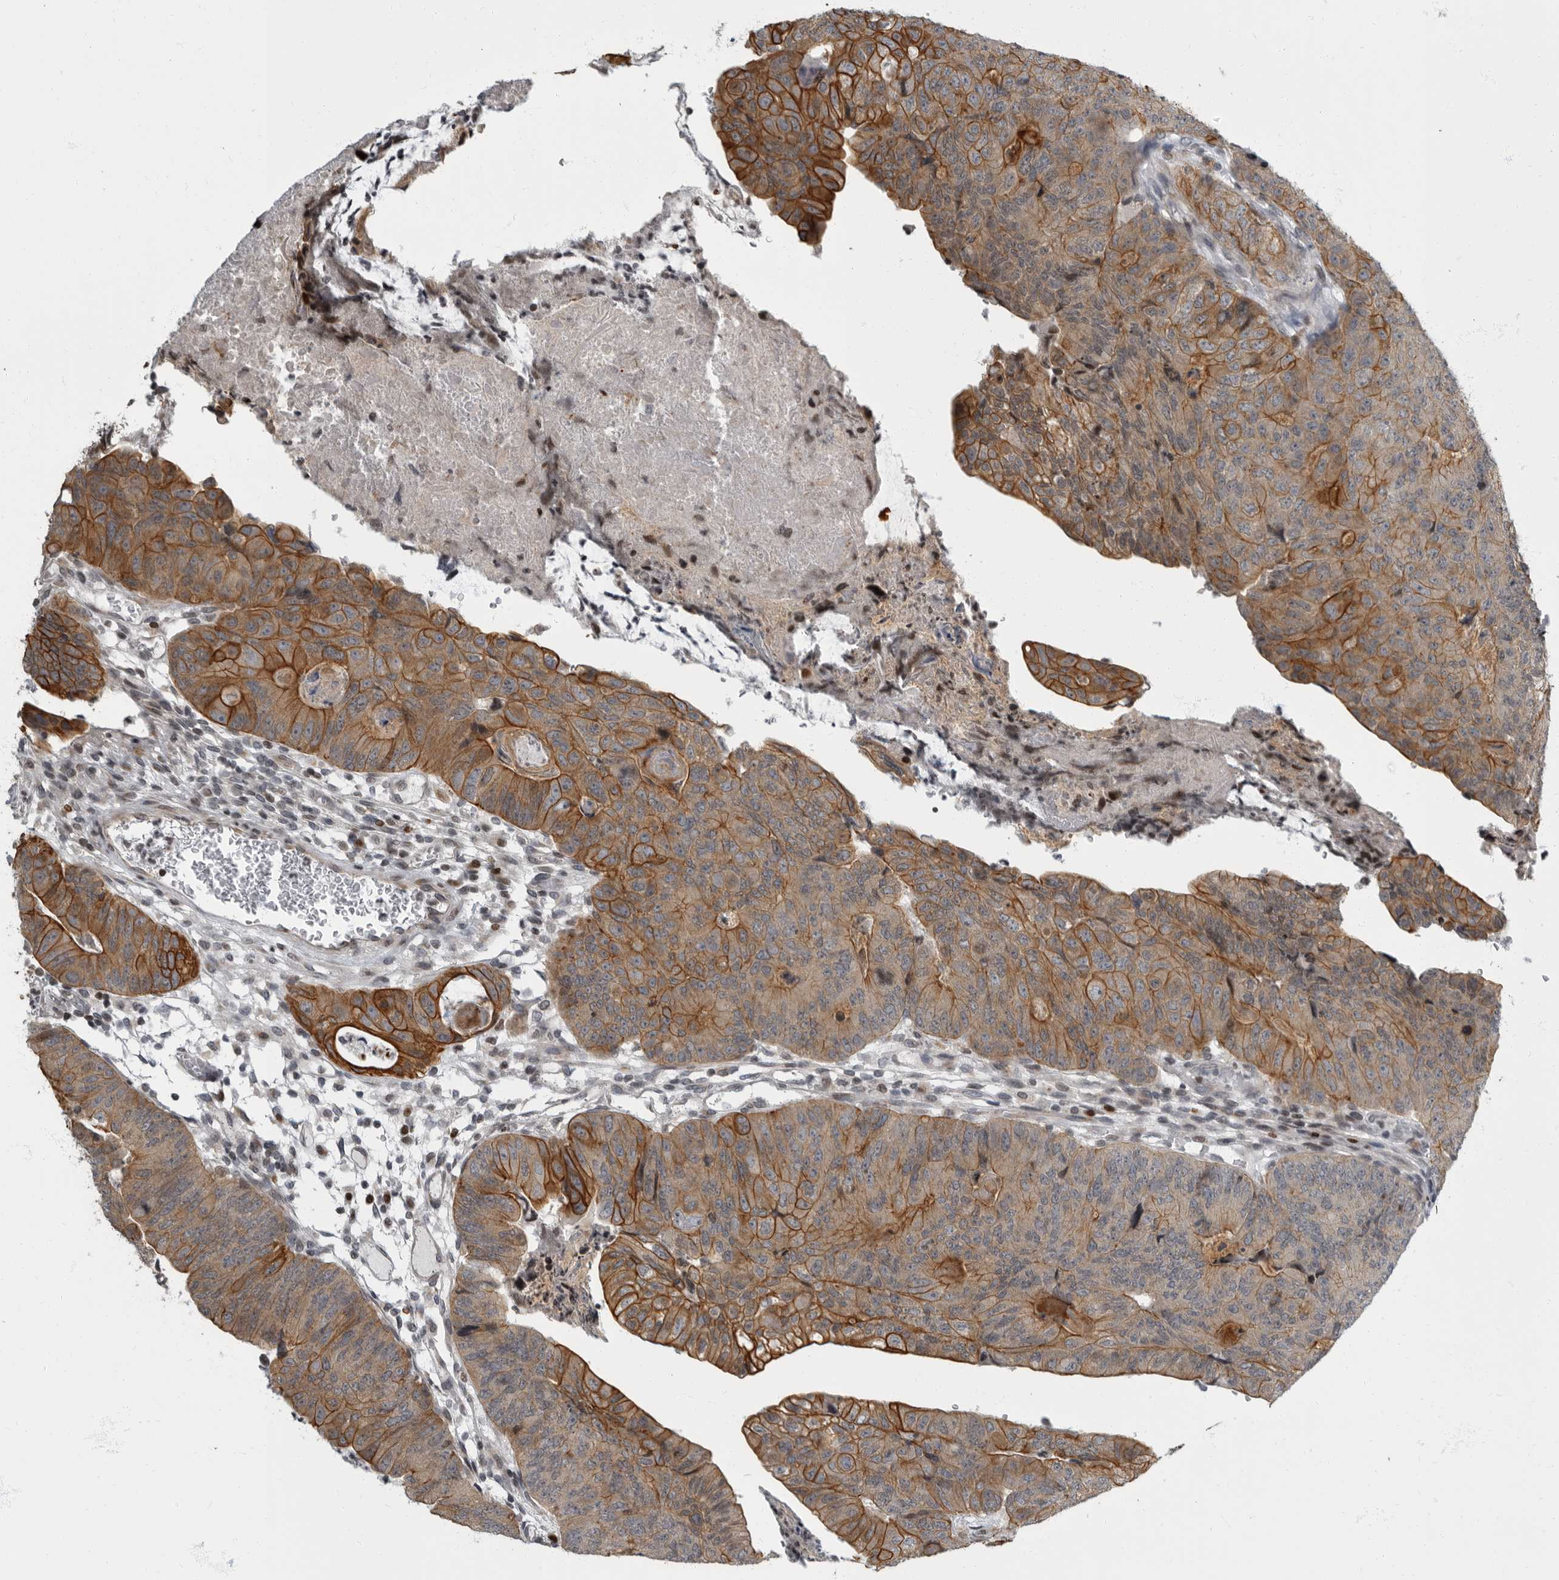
{"staining": {"intensity": "moderate", "quantity": ">75%", "location": "cytoplasmic/membranous"}, "tissue": "colorectal cancer", "cell_type": "Tumor cells", "image_type": "cancer", "snomed": [{"axis": "morphology", "description": "Adenocarcinoma, NOS"}, {"axis": "topography", "description": "Colon"}], "caption": "IHC photomicrograph of neoplastic tissue: colorectal cancer stained using IHC shows medium levels of moderate protein expression localized specifically in the cytoplasmic/membranous of tumor cells, appearing as a cytoplasmic/membranous brown color.", "gene": "EVI5", "patient": {"sex": "female", "age": 67}}